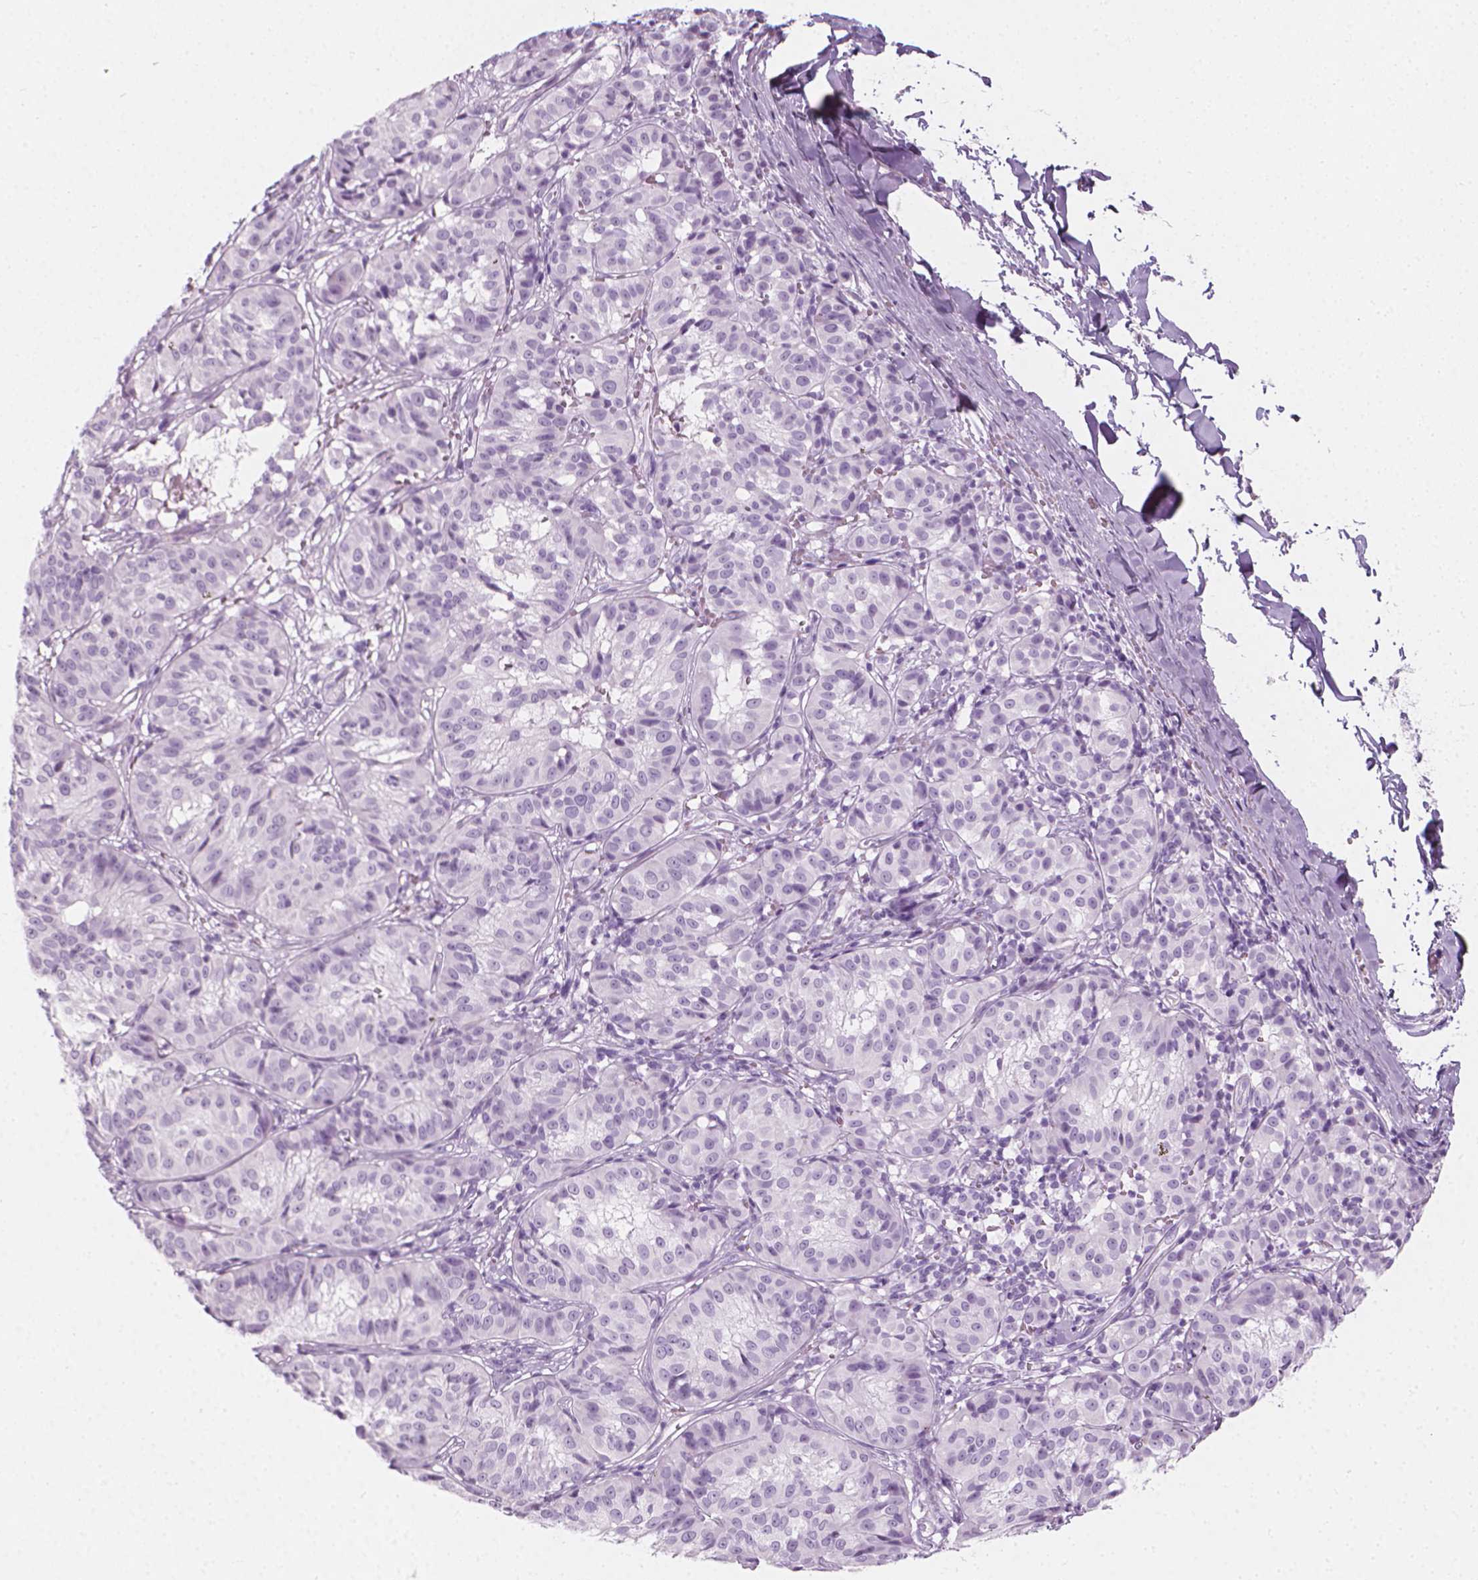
{"staining": {"intensity": "negative", "quantity": "none", "location": "none"}, "tissue": "melanoma", "cell_type": "Tumor cells", "image_type": "cancer", "snomed": [{"axis": "morphology", "description": "Malignant melanoma, NOS"}, {"axis": "topography", "description": "Skin"}], "caption": "IHC of human melanoma reveals no expression in tumor cells.", "gene": "SCG3", "patient": {"sex": "female", "age": 72}}